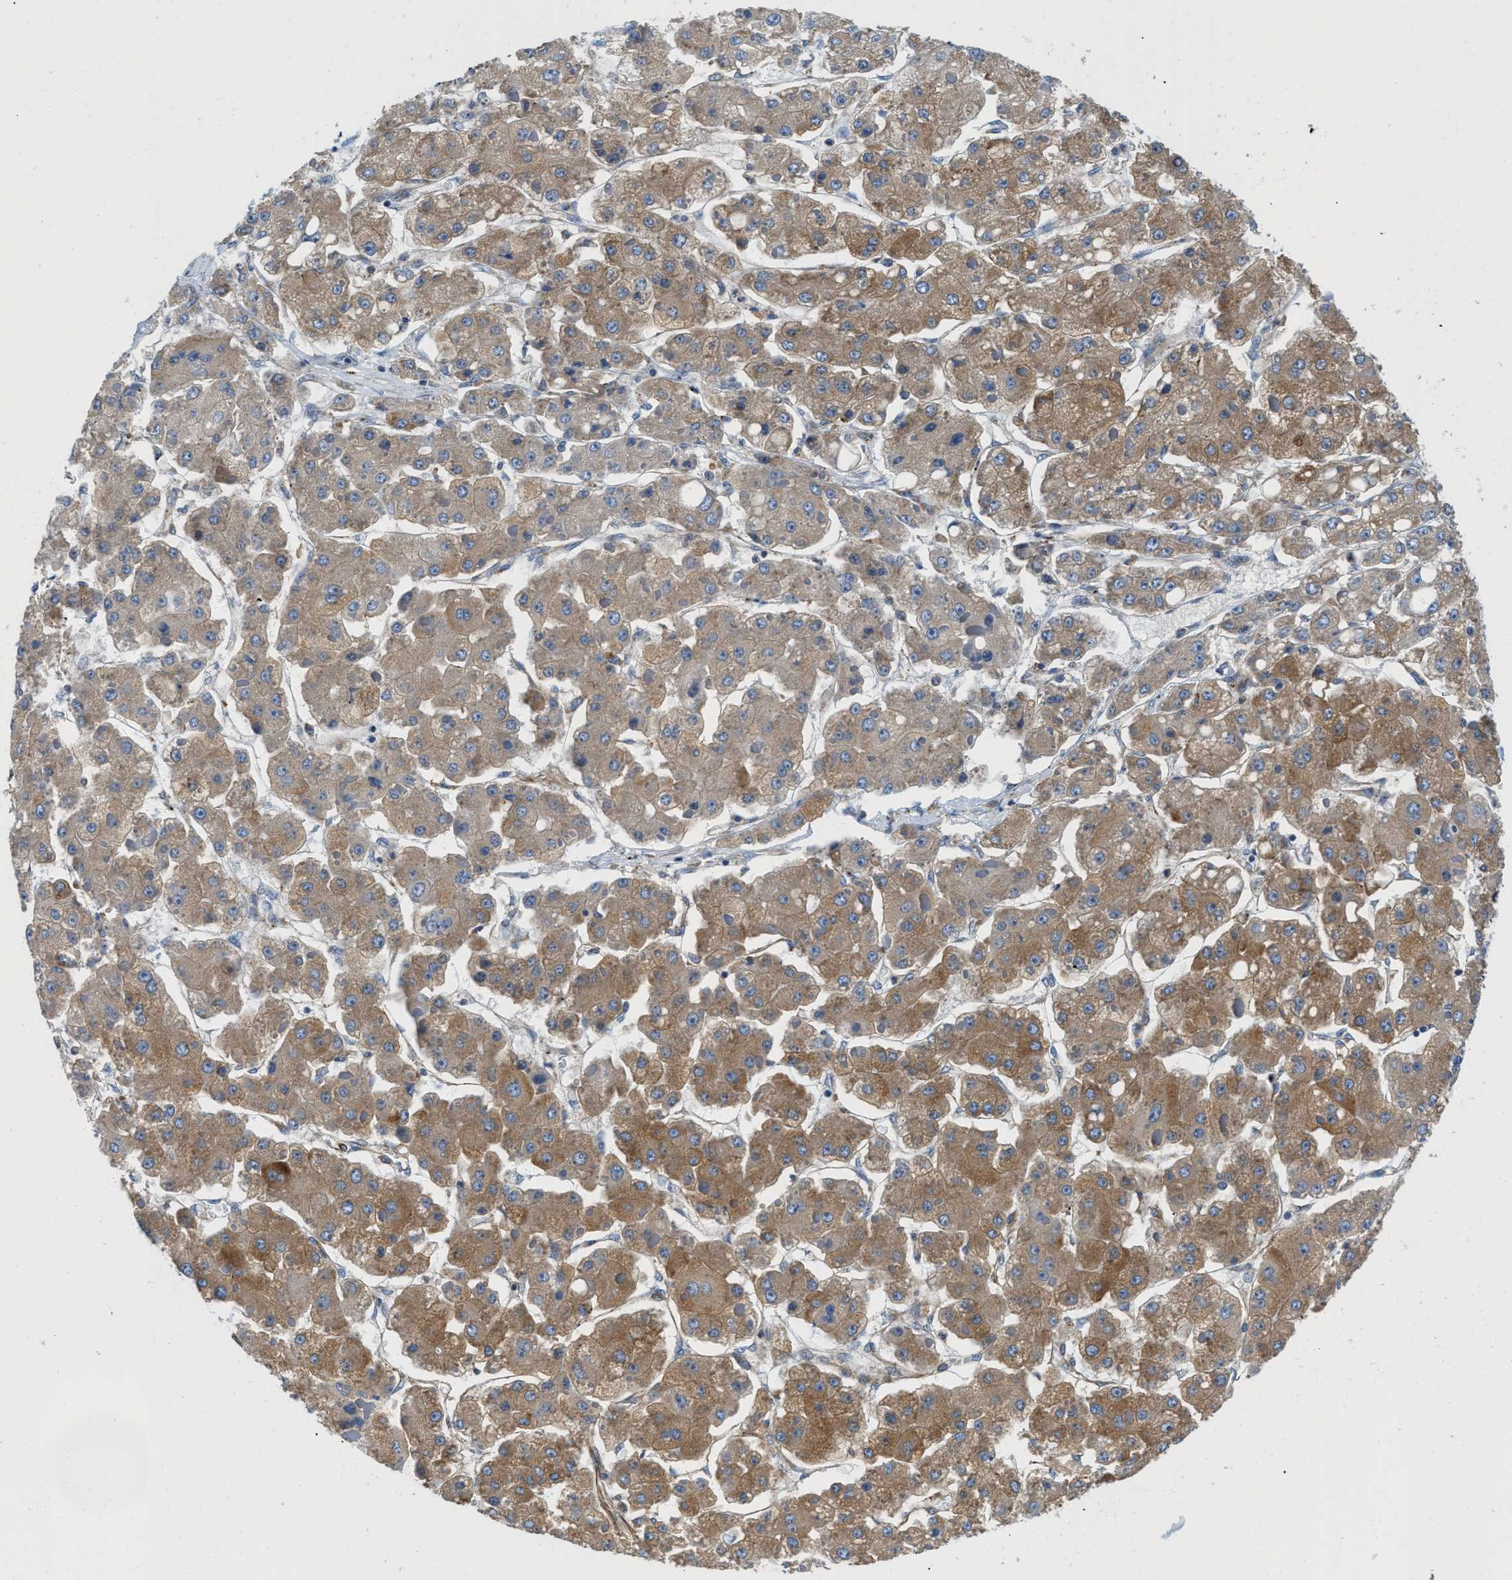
{"staining": {"intensity": "moderate", "quantity": ">75%", "location": "cytoplasmic/membranous"}, "tissue": "liver cancer", "cell_type": "Tumor cells", "image_type": "cancer", "snomed": [{"axis": "morphology", "description": "Carcinoma, Hepatocellular, NOS"}, {"axis": "topography", "description": "Liver"}], "caption": "Approximately >75% of tumor cells in human liver cancer exhibit moderate cytoplasmic/membranous protein expression as visualized by brown immunohistochemical staining.", "gene": "HSD17B12", "patient": {"sex": "female", "age": 73}}